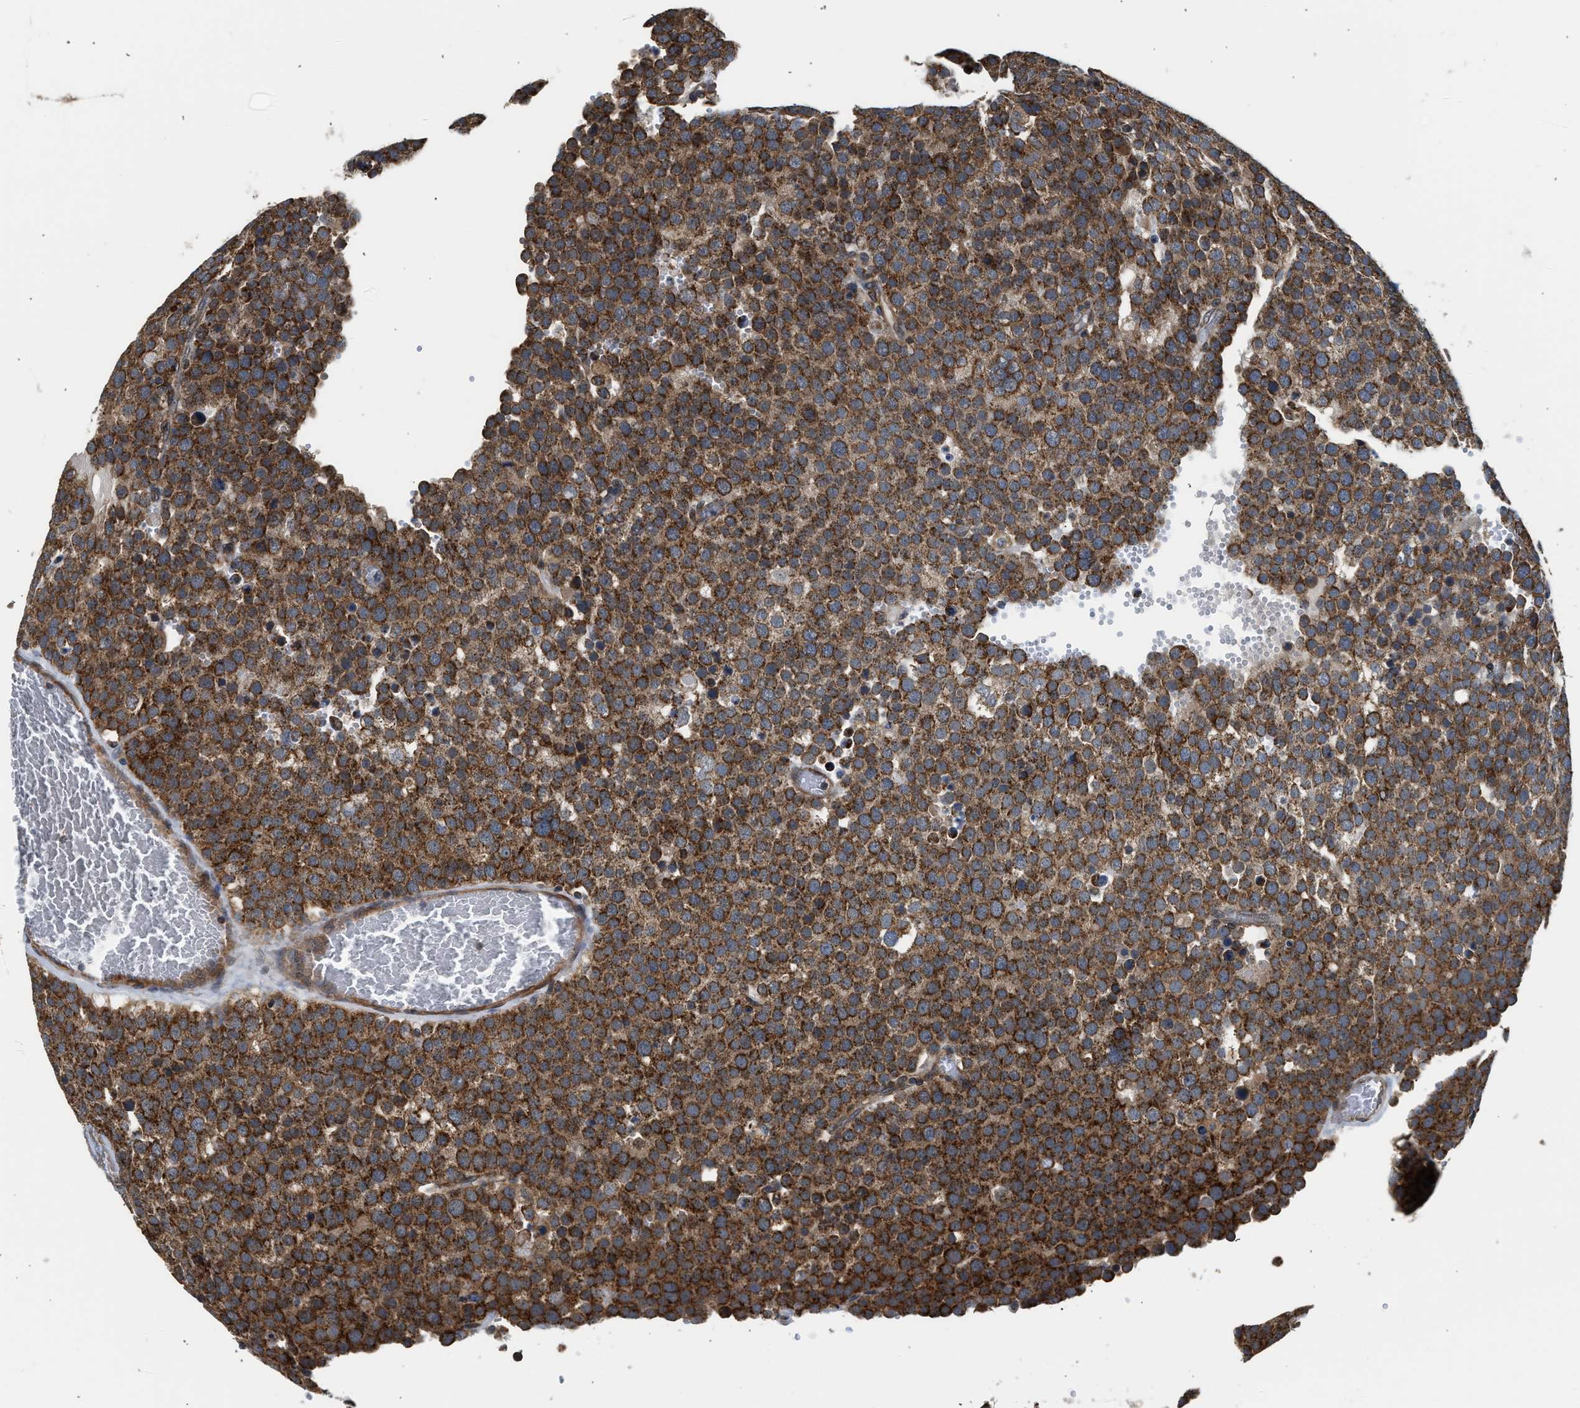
{"staining": {"intensity": "strong", "quantity": ">75%", "location": "cytoplasmic/membranous"}, "tissue": "testis cancer", "cell_type": "Tumor cells", "image_type": "cancer", "snomed": [{"axis": "morphology", "description": "Normal tissue, NOS"}, {"axis": "morphology", "description": "Seminoma, NOS"}, {"axis": "topography", "description": "Testis"}], "caption": "Immunohistochemical staining of human testis cancer reveals high levels of strong cytoplasmic/membranous staining in approximately >75% of tumor cells.", "gene": "POLG2", "patient": {"sex": "male", "age": 71}}